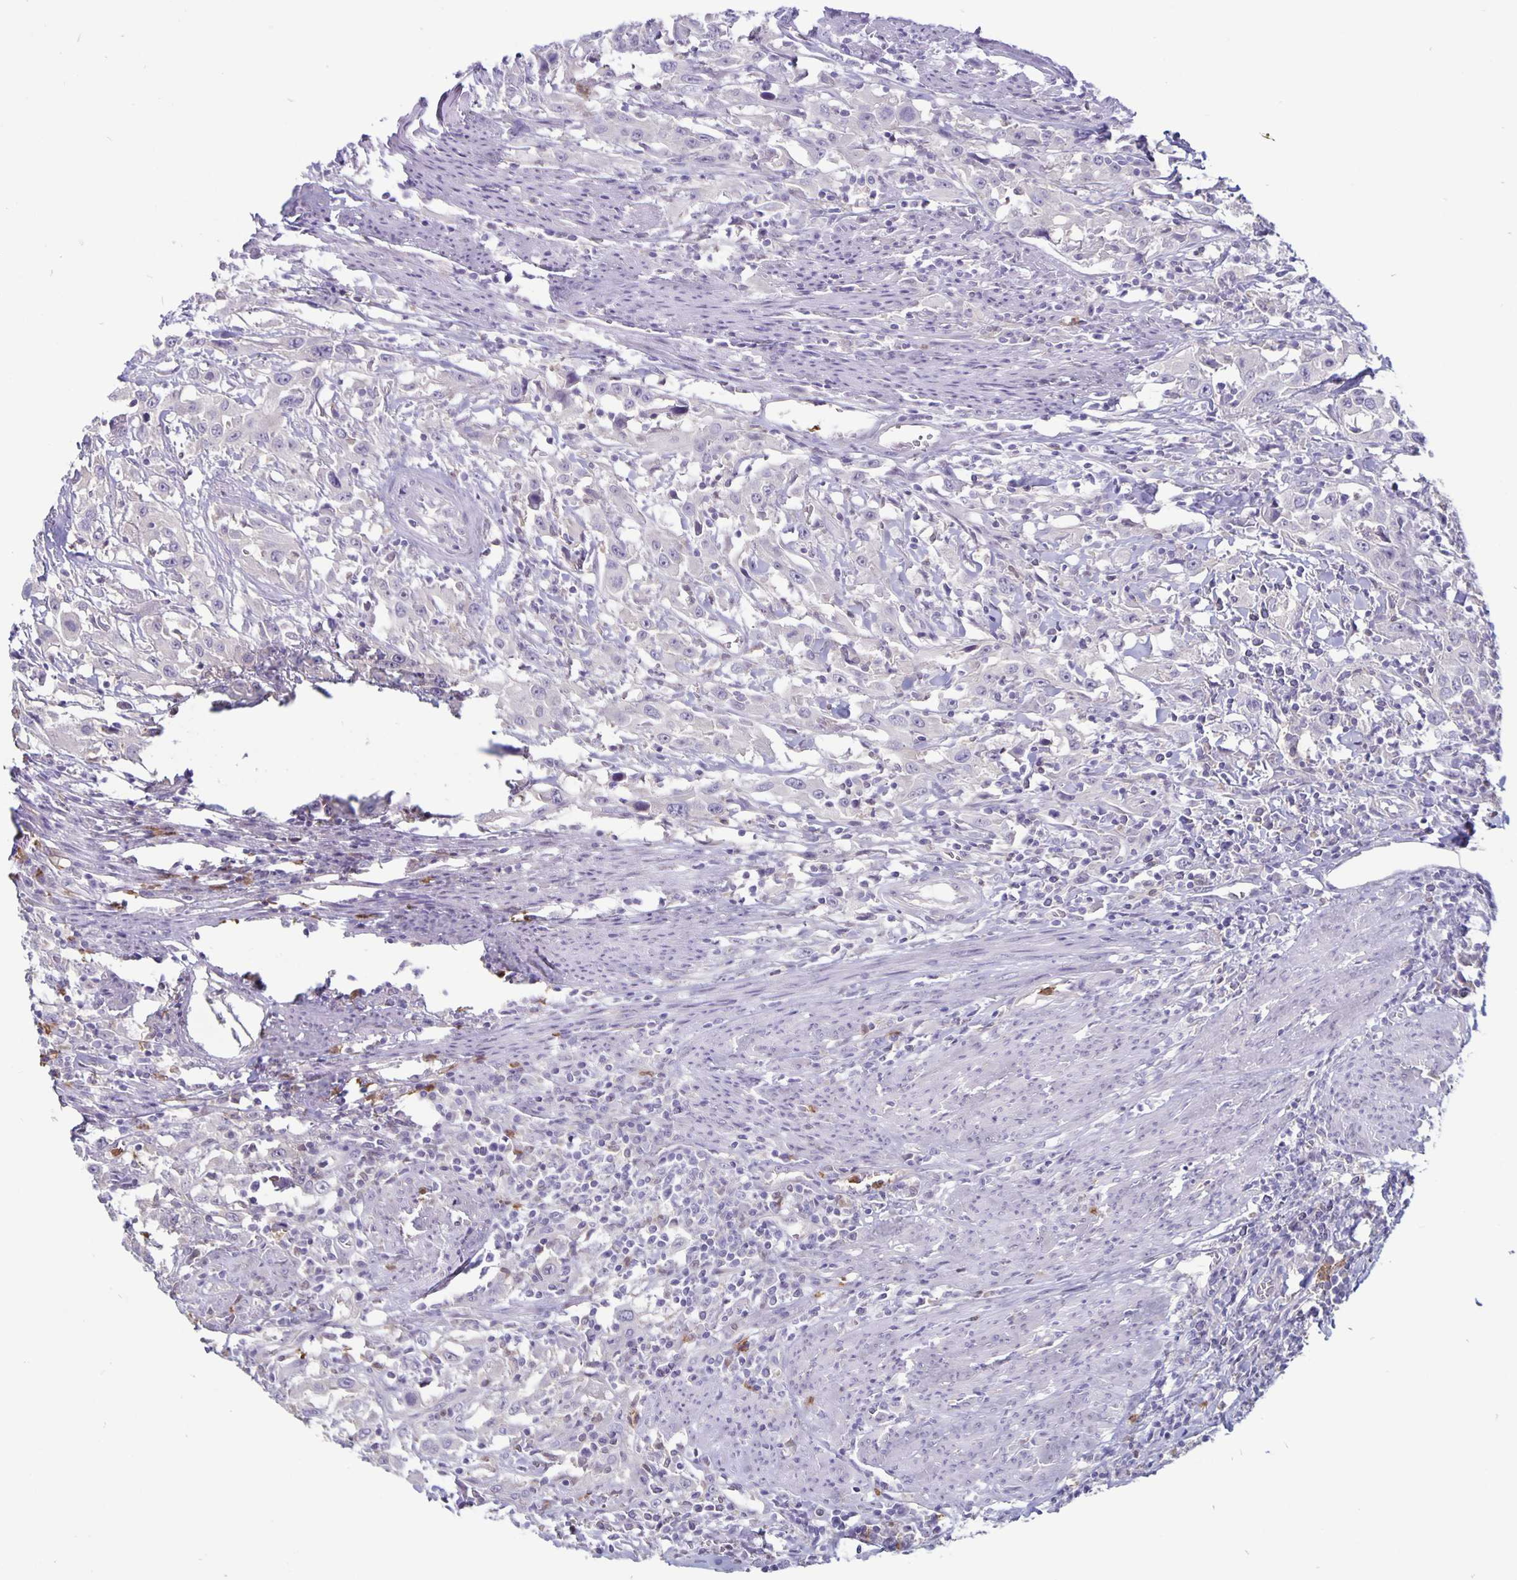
{"staining": {"intensity": "negative", "quantity": "none", "location": "none"}, "tissue": "urothelial cancer", "cell_type": "Tumor cells", "image_type": "cancer", "snomed": [{"axis": "morphology", "description": "Urothelial carcinoma, High grade"}, {"axis": "topography", "description": "Urinary bladder"}], "caption": "High magnification brightfield microscopy of urothelial carcinoma (high-grade) stained with DAB (brown) and counterstained with hematoxylin (blue): tumor cells show no significant expression.", "gene": "PLCB3", "patient": {"sex": "male", "age": 61}}